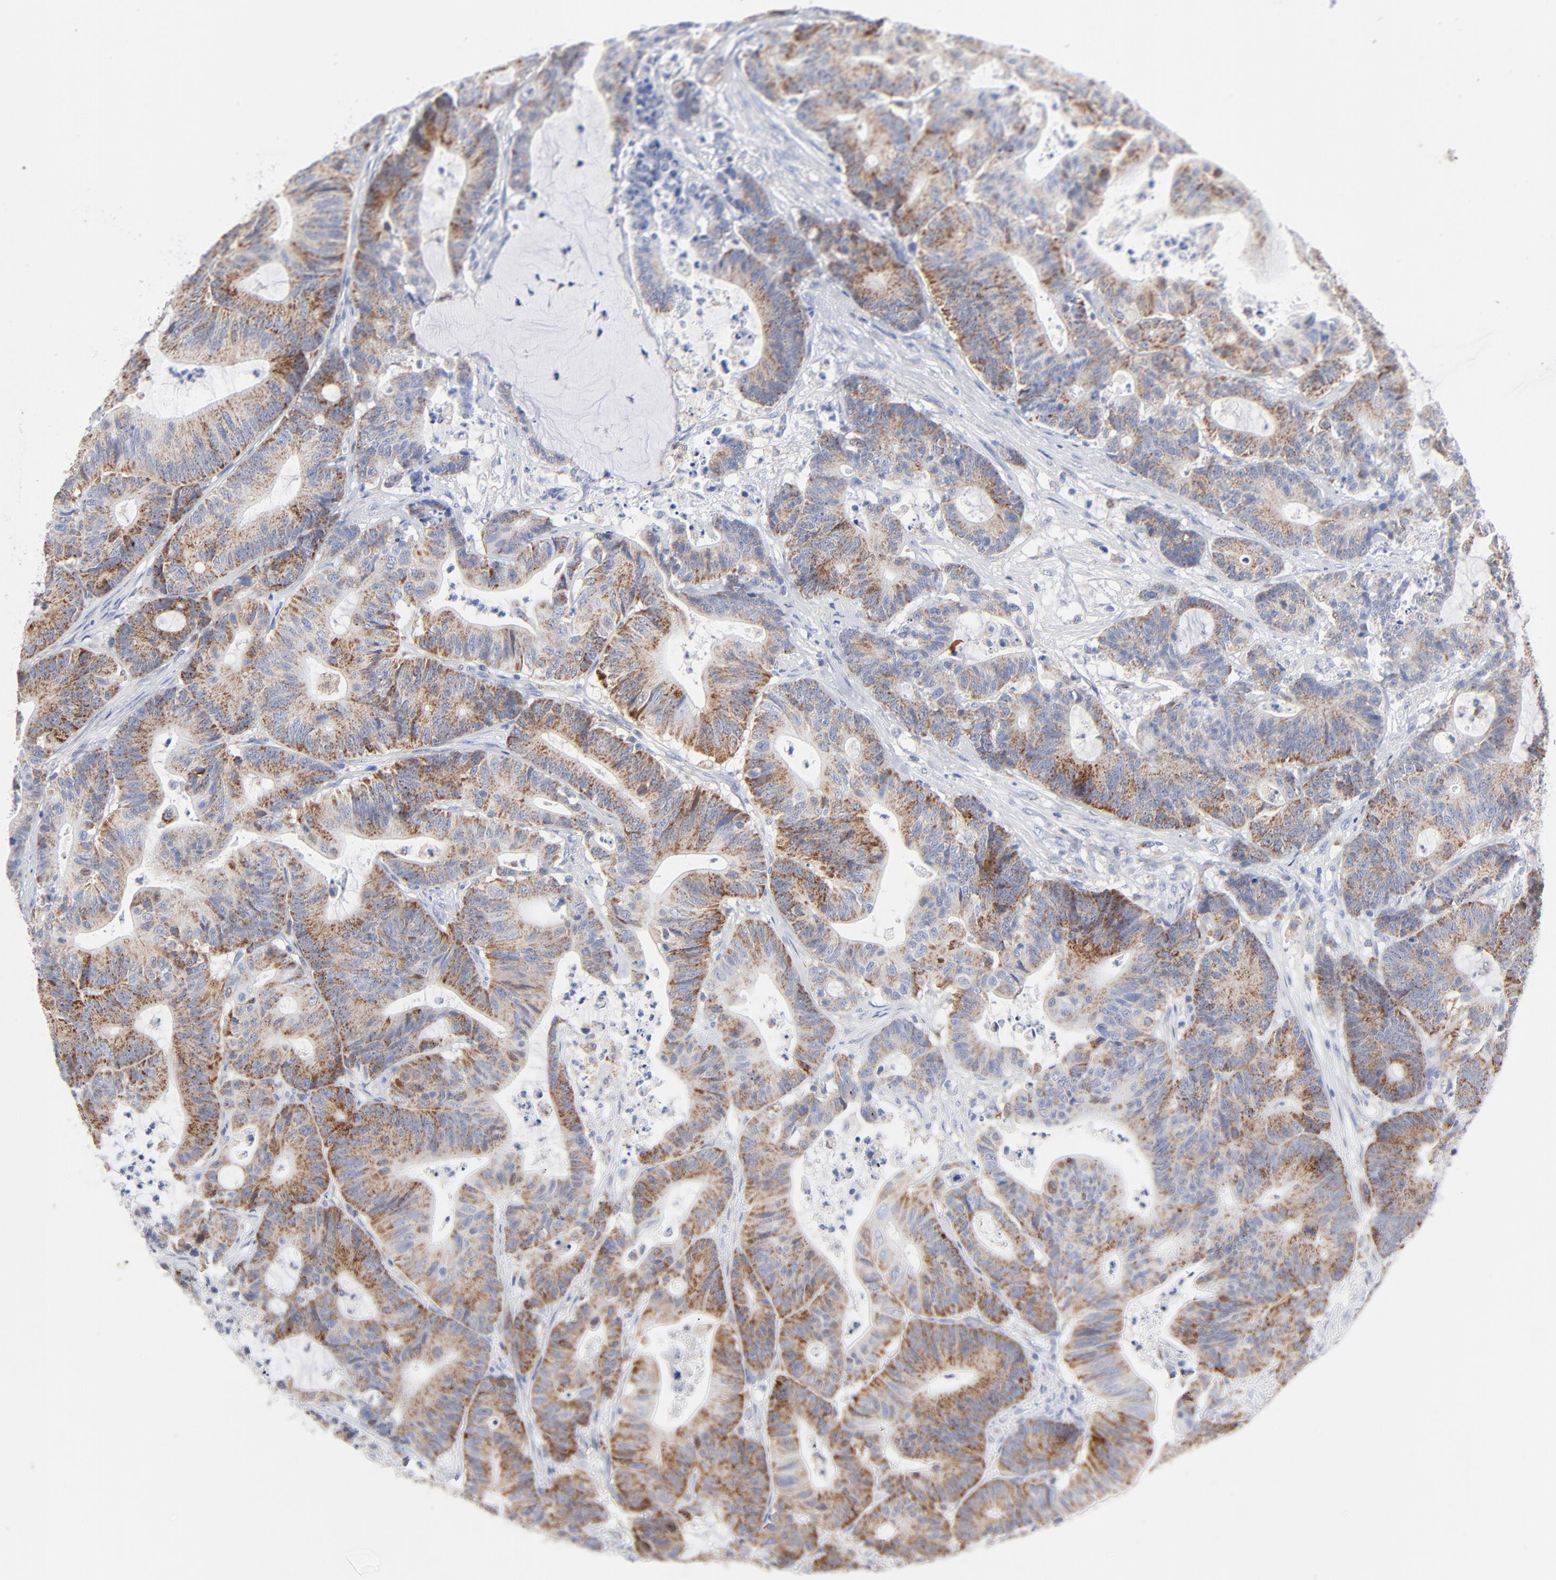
{"staining": {"intensity": "moderate", "quantity": ">75%", "location": "cytoplasmic/membranous"}, "tissue": "colorectal cancer", "cell_type": "Tumor cells", "image_type": "cancer", "snomed": [{"axis": "morphology", "description": "Adenocarcinoma, NOS"}, {"axis": "topography", "description": "Colon"}], "caption": "Immunohistochemistry (IHC) histopathology image of neoplastic tissue: human colorectal cancer (adenocarcinoma) stained using immunohistochemistry displays medium levels of moderate protein expression localized specifically in the cytoplasmic/membranous of tumor cells, appearing as a cytoplasmic/membranous brown color.", "gene": "CHCHD10", "patient": {"sex": "female", "age": 84}}